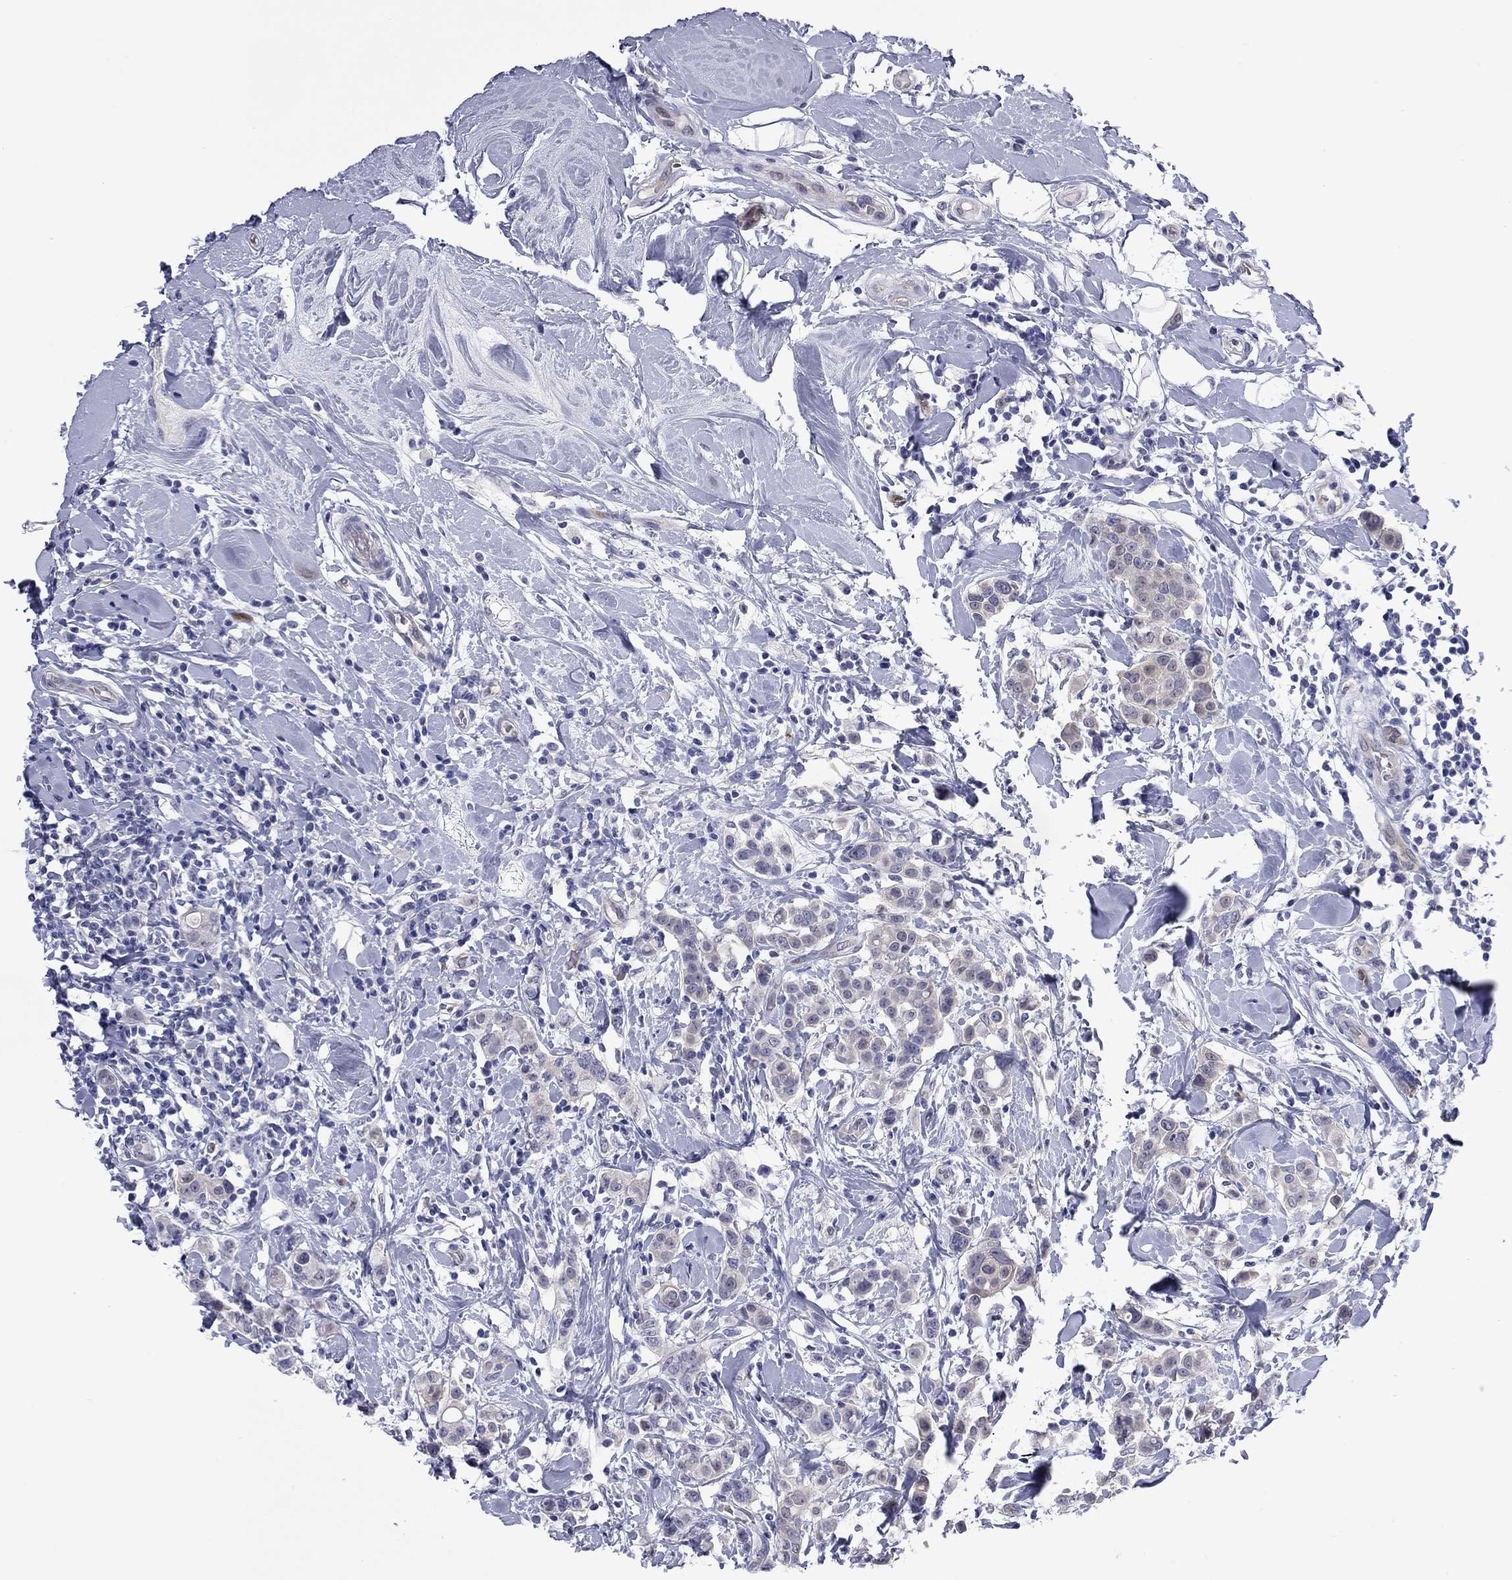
{"staining": {"intensity": "weak", "quantity": "<25%", "location": "cytoplasmic/membranous"}, "tissue": "breast cancer", "cell_type": "Tumor cells", "image_type": "cancer", "snomed": [{"axis": "morphology", "description": "Duct carcinoma"}, {"axis": "topography", "description": "Breast"}], "caption": "Breast cancer stained for a protein using IHC demonstrates no positivity tumor cells.", "gene": "CTNNBIP1", "patient": {"sex": "female", "age": 27}}